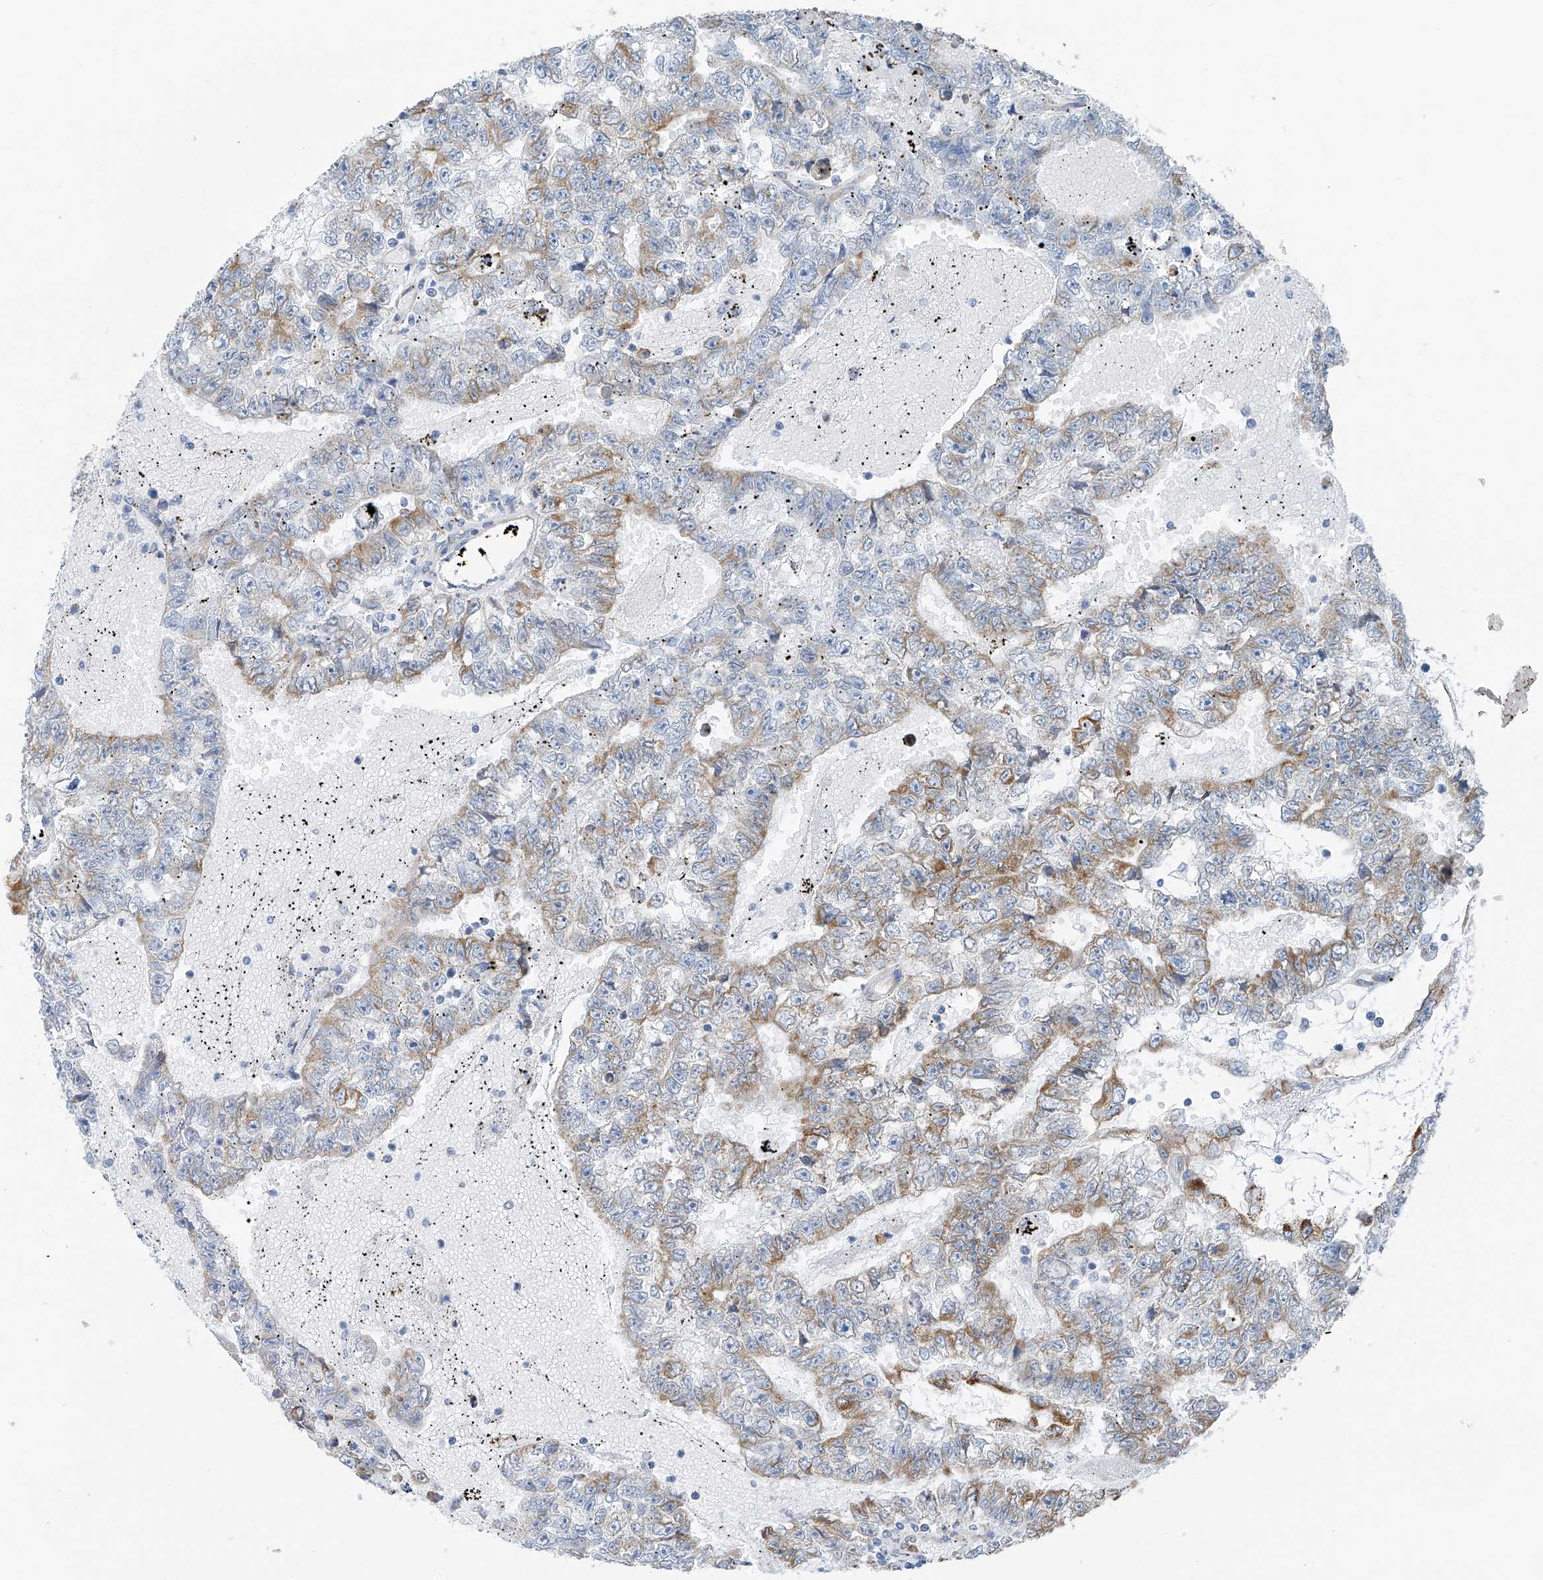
{"staining": {"intensity": "moderate", "quantity": "<25%", "location": "cytoplasmic/membranous"}, "tissue": "testis cancer", "cell_type": "Tumor cells", "image_type": "cancer", "snomed": [{"axis": "morphology", "description": "Carcinoma, Embryonal, NOS"}, {"axis": "topography", "description": "Testis"}], "caption": "High-magnification brightfield microscopy of testis cancer (embryonal carcinoma) stained with DAB (brown) and counterstained with hematoxylin (blue). tumor cells exhibit moderate cytoplasmic/membranous expression is identified in approximately<25% of cells.", "gene": "RCN2", "patient": {"sex": "male", "age": 25}}